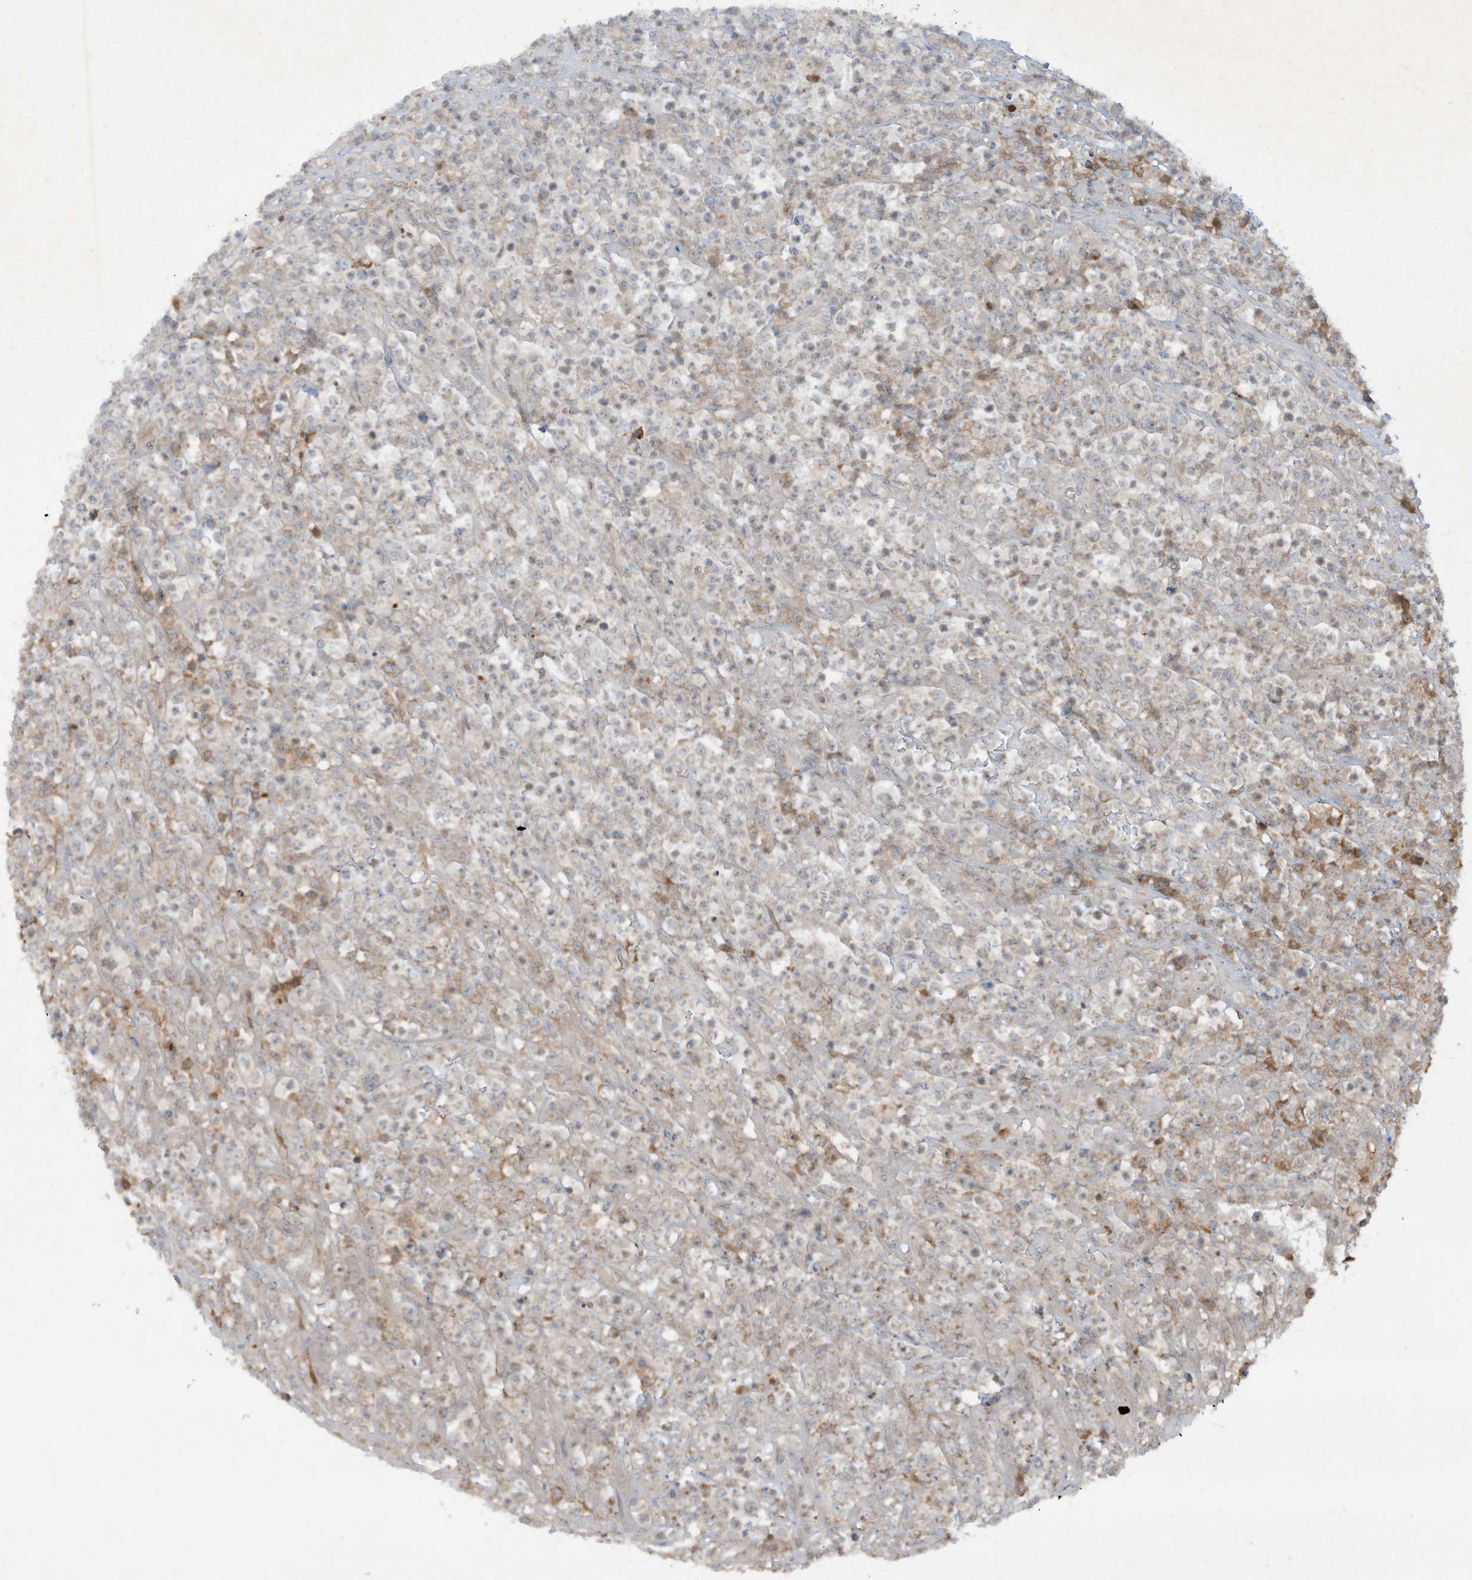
{"staining": {"intensity": "negative", "quantity": "none", "location": "none"}, "tissue": "lymphoma", "cell_type": "Tumor cells", "image_type": "cancer", "snomed": [{"axis": "morphology", "description": "Malignant lymphoma, non-Hodgkin's type, High grade"}, {"axis": "topography", "description": "Colon"}], "caption": "Human lymphoma stained for a protein using immunohistochemistry (IHC) exhibits no expression in tumor cells.", "gene": "FETUB", "patient": {"sex": "female", "age": 53}}